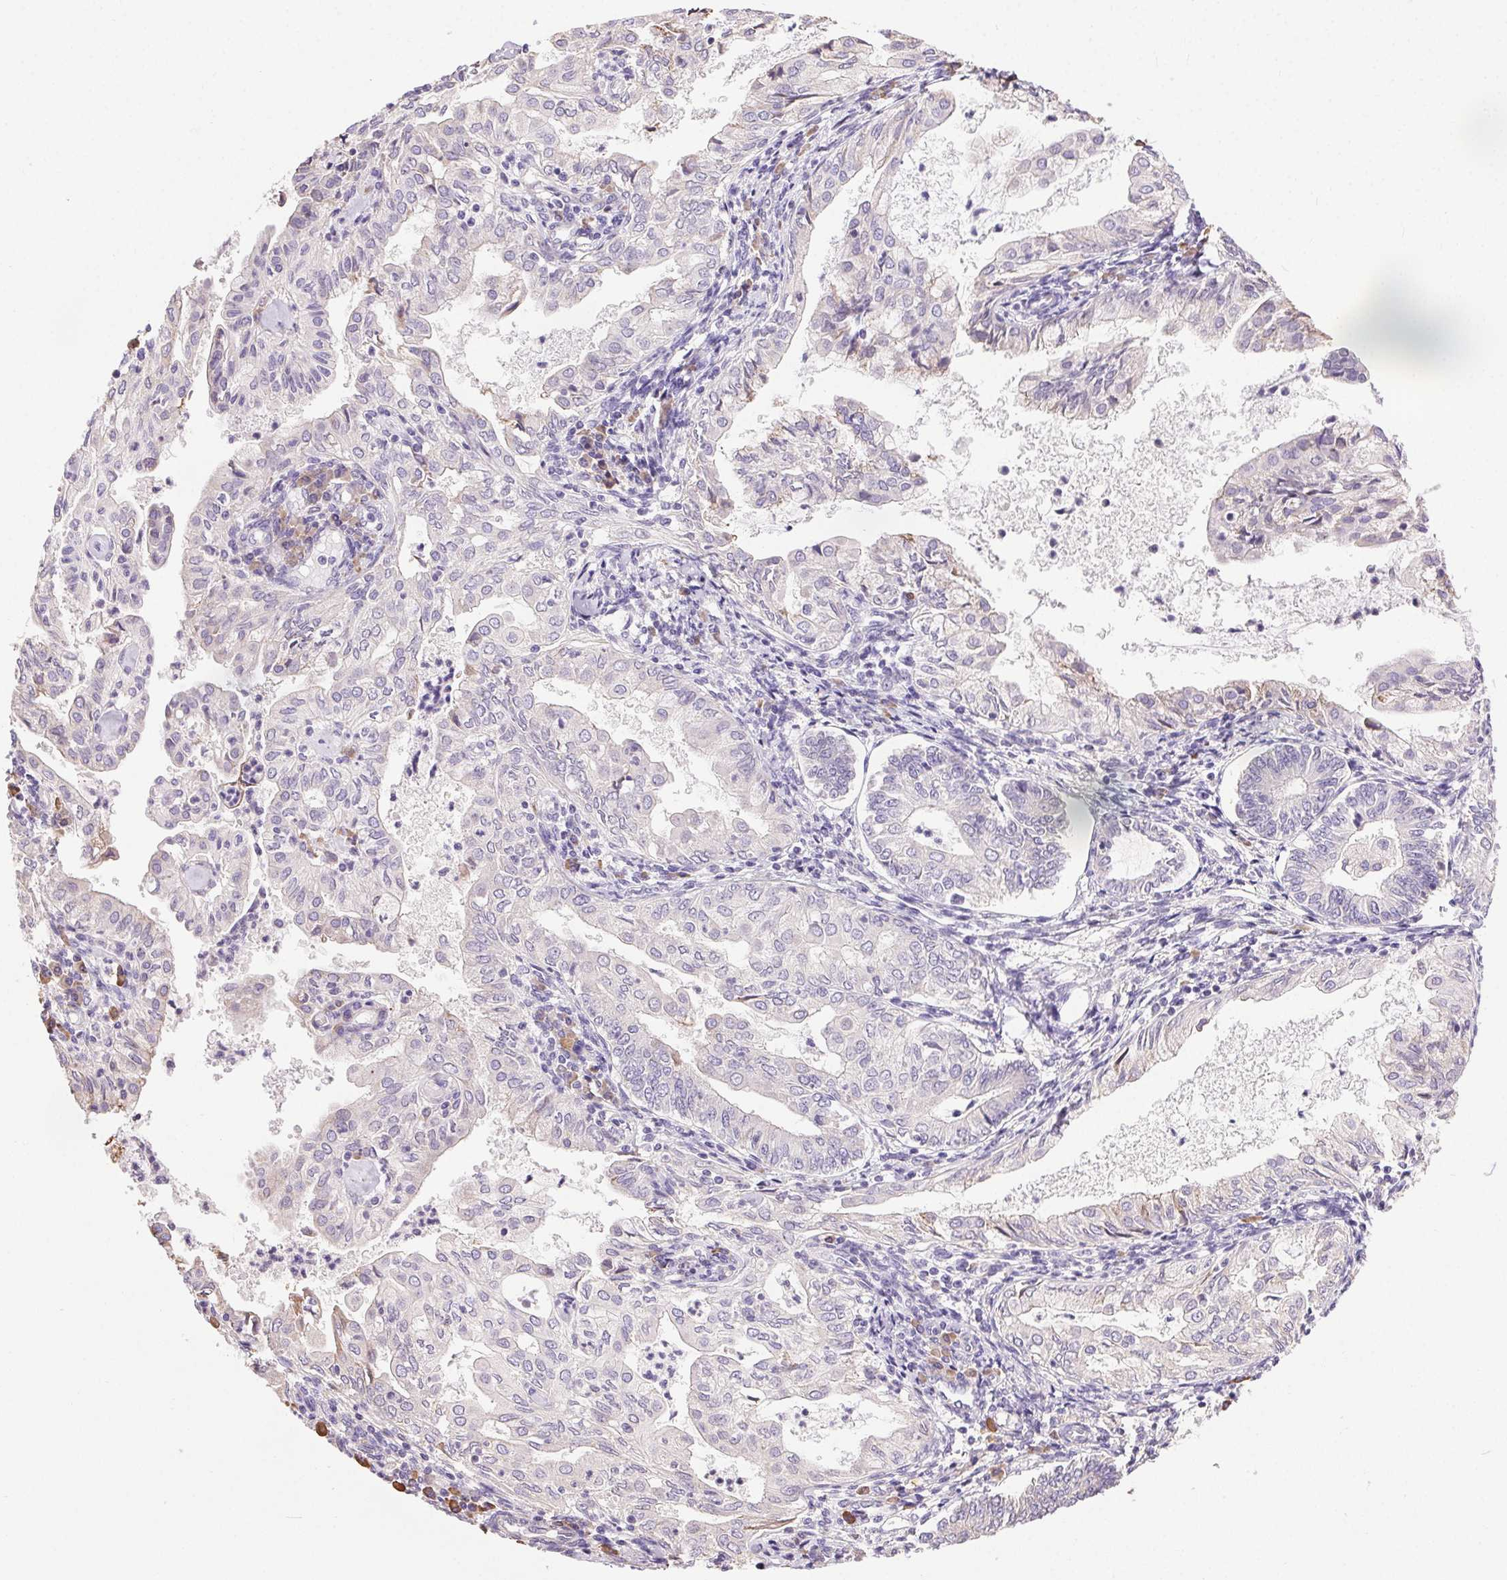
{"staining": {"intensity": "negative", "quantity": "none", "location": "none"}, "tissue": "endometrial cancer", "cell_type": "Tumor cells", "image_type": "cancer", "snomed": [{"axis": "morphology", "description": "Adenocarcinoma, NOS"}, {"axis": "topography", "description": "Endometrium"}], "caption": "Immunohistochemical staining of adenocarcinoma (endometrial) shows no significant staining in tumor cells.", "gene": "SNX31", "patient": {"sex": "female", "age": 68}}